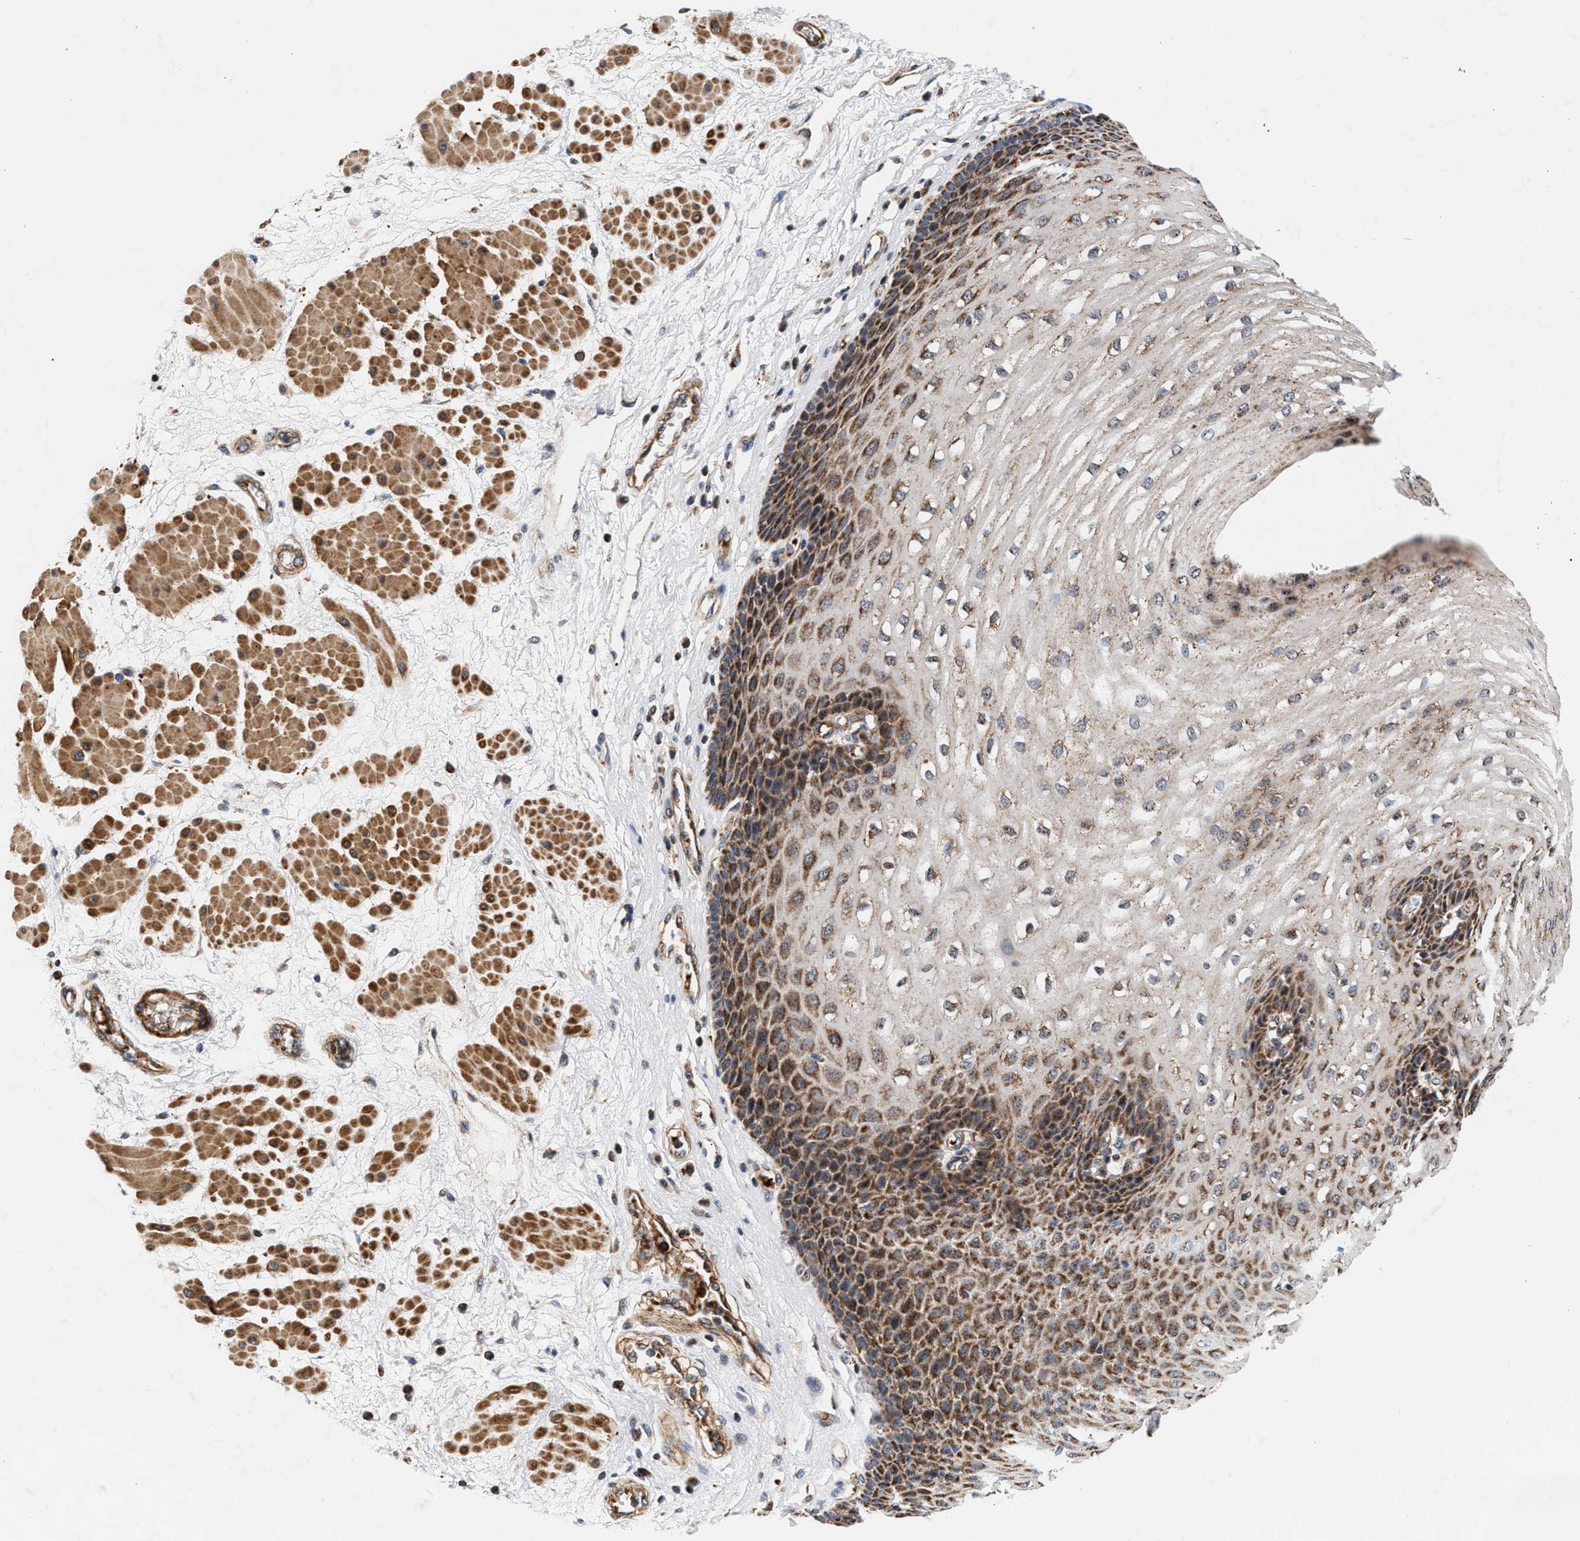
{"staining": {"intensity": "moderate", "quantity": "25%-75%", "location": "cytoplasmic/membranous"}, "tissue": "esophagus", "cell_type": "Squamous epithelial cells", "image_type": "normal", "snomed": [{"axis": "morphology", "description": "Normal tissue, NOS"}, {"axis": "topography", "description": "Esophagus"}], "caption": "DAB immunohistochemical staining of unremarkable esophagus displays moderate cytoplasmic/membranous protein positivity in about 25%-75% of squamous epithelial cells.", "gene": "SGK1", "patient": {"sex": "male", "age": 48}}